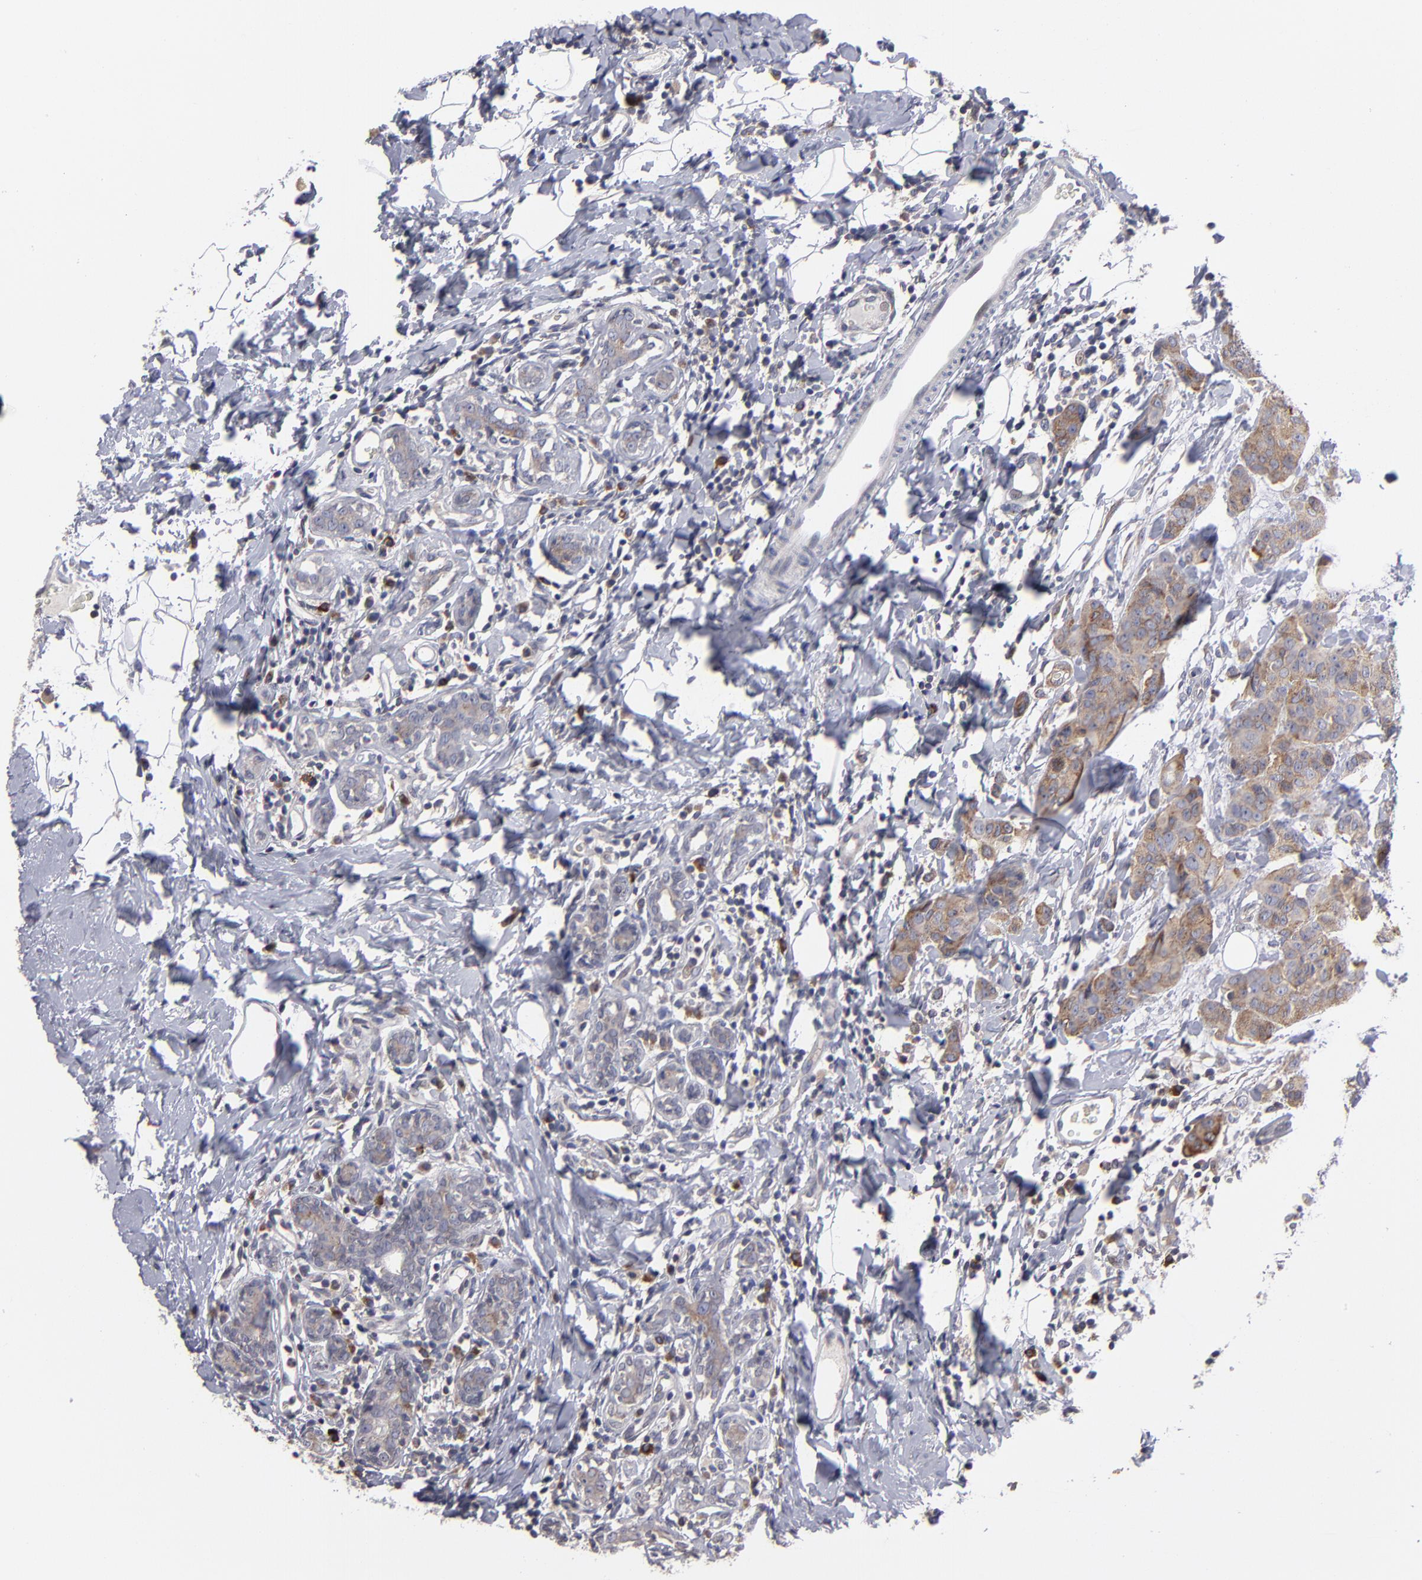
{"staining": {"intensity": "moderate", "quantity": ">75%", "location": "cytoplasmic/membranous"}, "tissue": "breast cancer", "cell_type": "Tumor cells", "image_type": "cancer", "snomed": [{"axis": "morphology", "description": "Duct carcinoma"}, {"axis": "topography", "description": "Breast"}], "caption": "Protein staining by IHC displays moderate cytoplasmic/membranous expression in about >75% of tumor cells in breast cancer. (IHC, brightfield microscopy, high magnification).", "gene": "CEP97", "patient": {"sex": "female", "age": 40}}